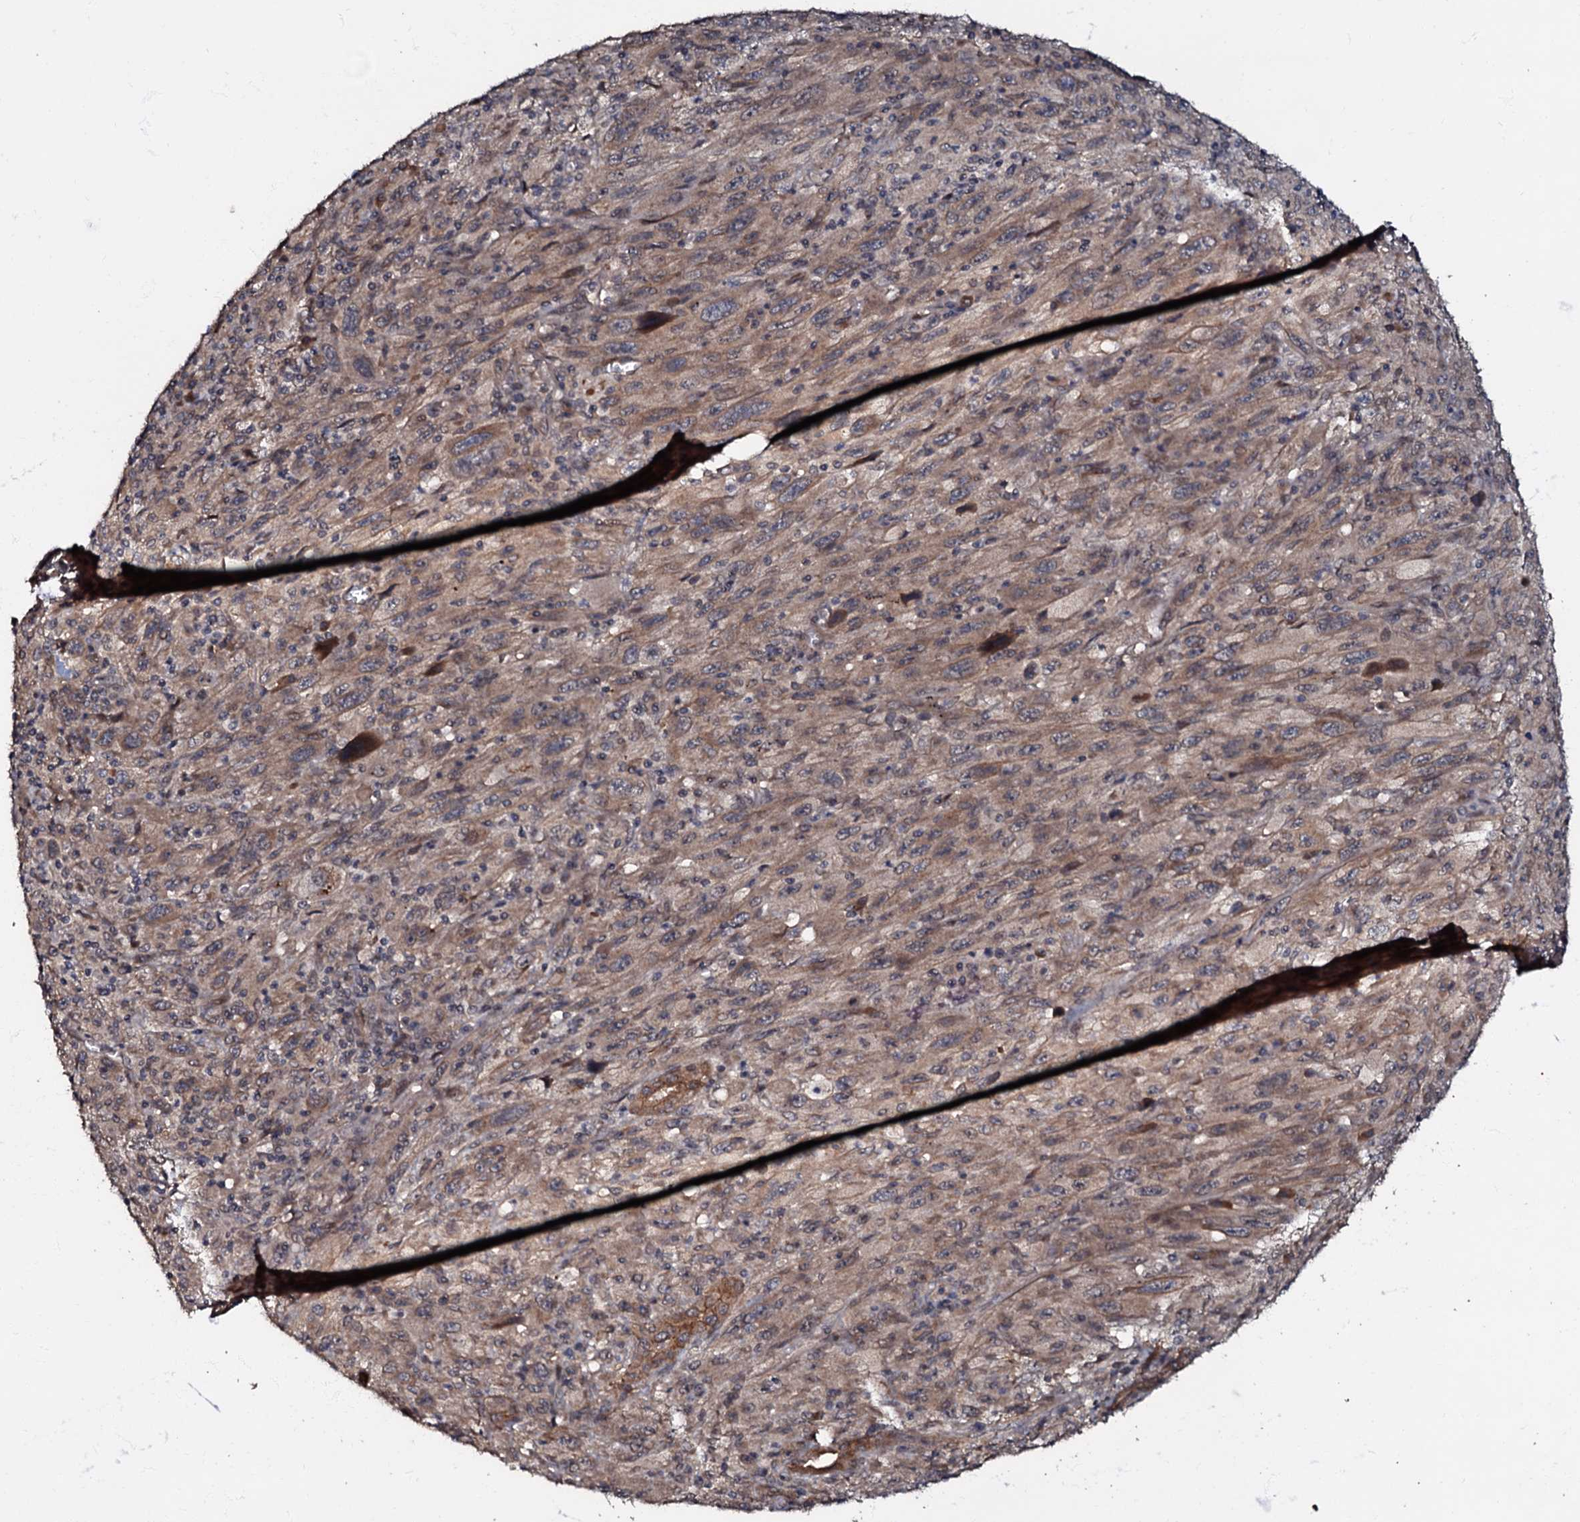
{"staining": {"intensity": "weak", "quantity": ">75%", "location": "cytoplasmic/membranous"}, "tissue": "melanoma", "cell_type": "Tumor cells", "image_type": "cancer", "snomed": [{"axis": "morphology", "description": "Malignant melanoma, Metastatic site"}, {"axis": "topography", "description": "Skin"}], "caption": "About >75% of tumor cells in human melanoma display weak cytoplasmic/membranous protein expression as visualized by brown immunohistochemical staining.", "gene": "MANSC4", "patient": {"sex": "female", "age": 56}}